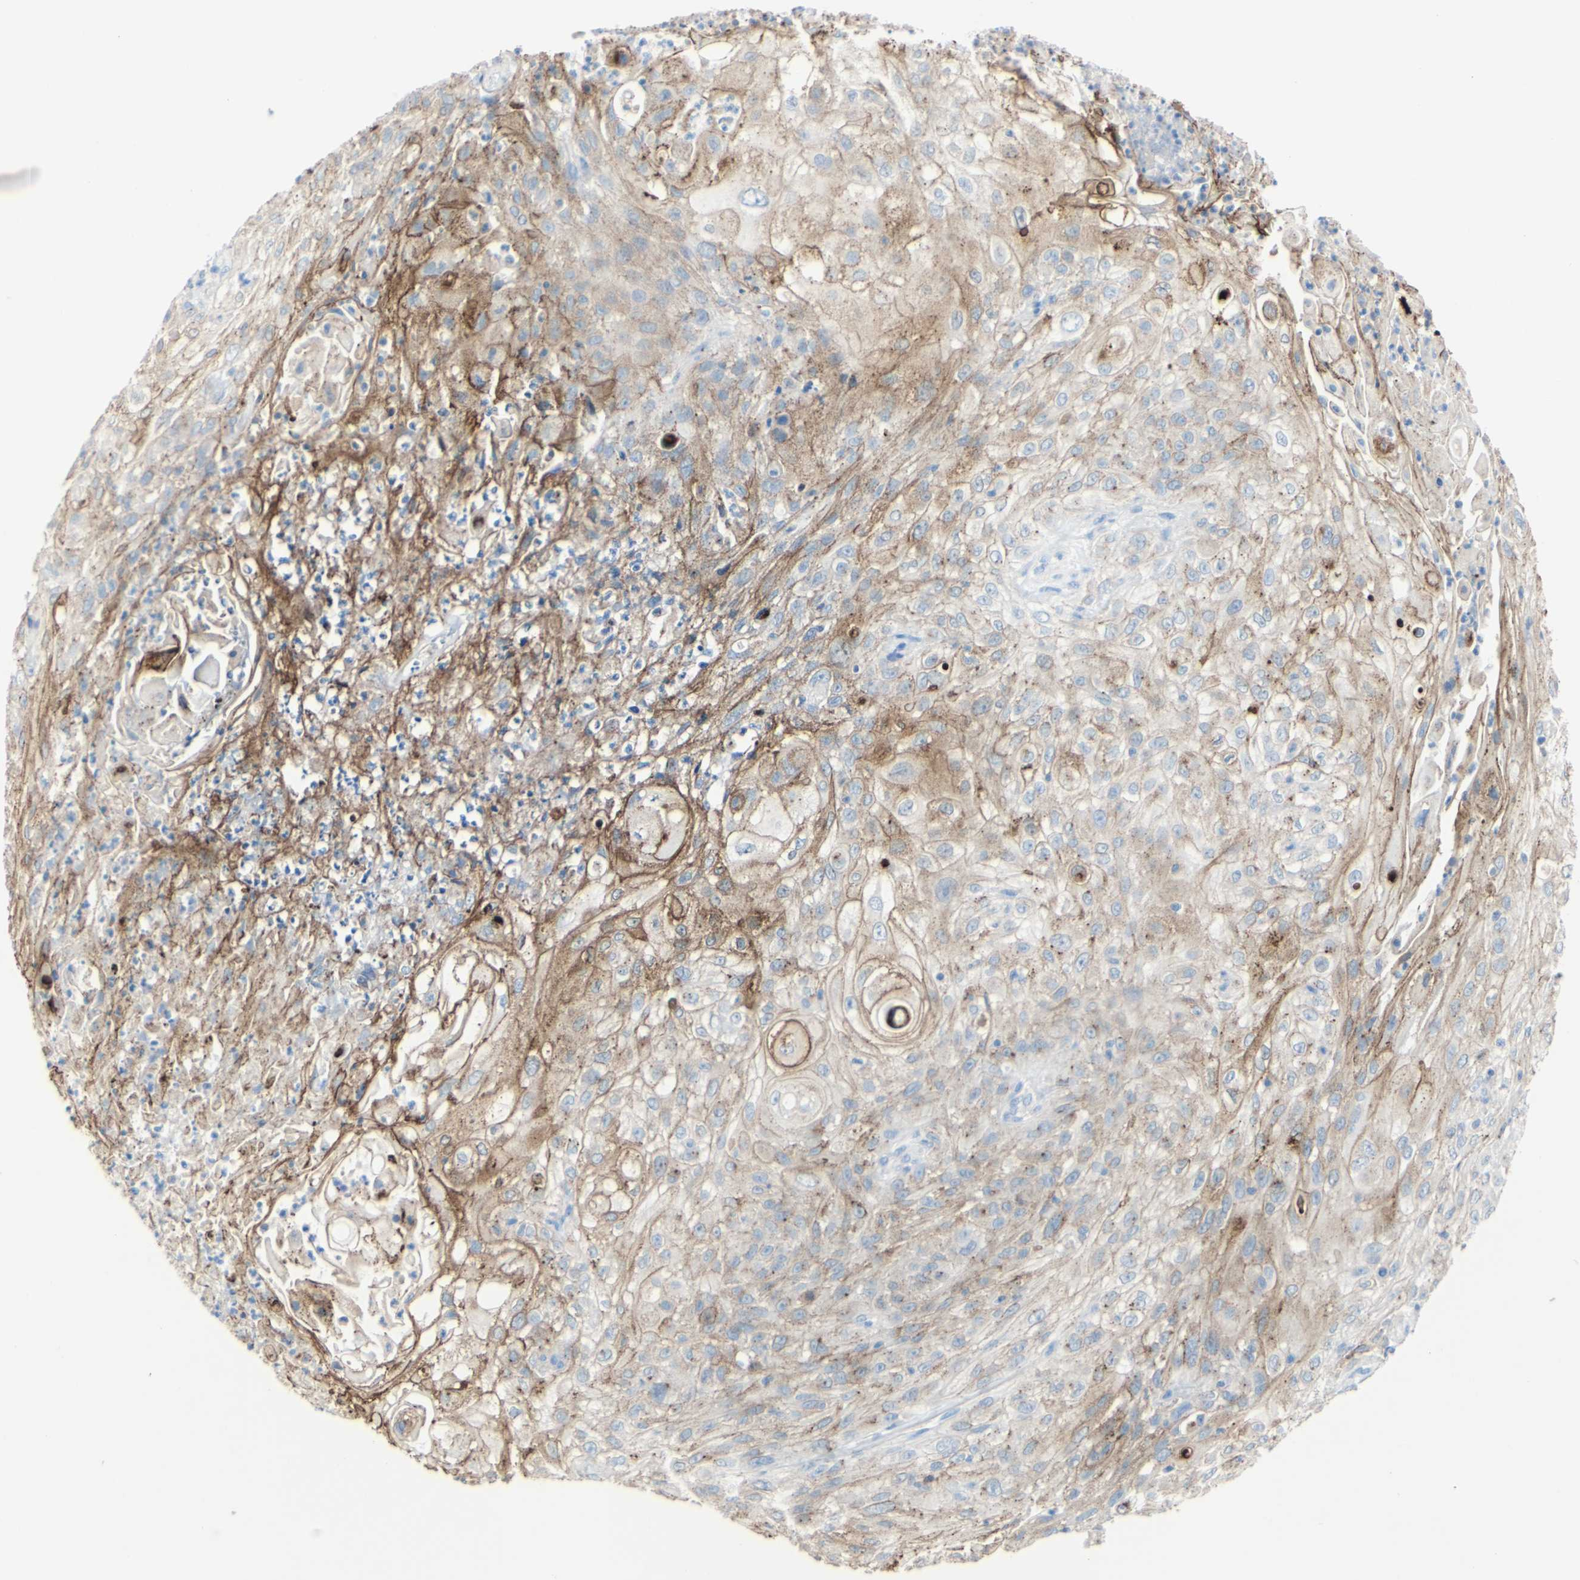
{"staining": {"intensity": "moderate", "quantity": "25%-75%", "location": "cytoplasmic/membranous"}, "tissue": "skin cancer", "cell_type": "Tumor cells", "image_type": "cancer", "snomed": [{"axis": "morphology", "description": "Squamous cell carcinoma, NOS"}, {"axis": "topography", "description": "Skin"}], "caption": "Moderate cytoplasmic/membranous protein staining is seen in approximately 25%-75% of tumor cells in skin cancer (squamous cell carcinoma).", "gene": "DSC2", "patient": {"sex": "male", "age": 75}}